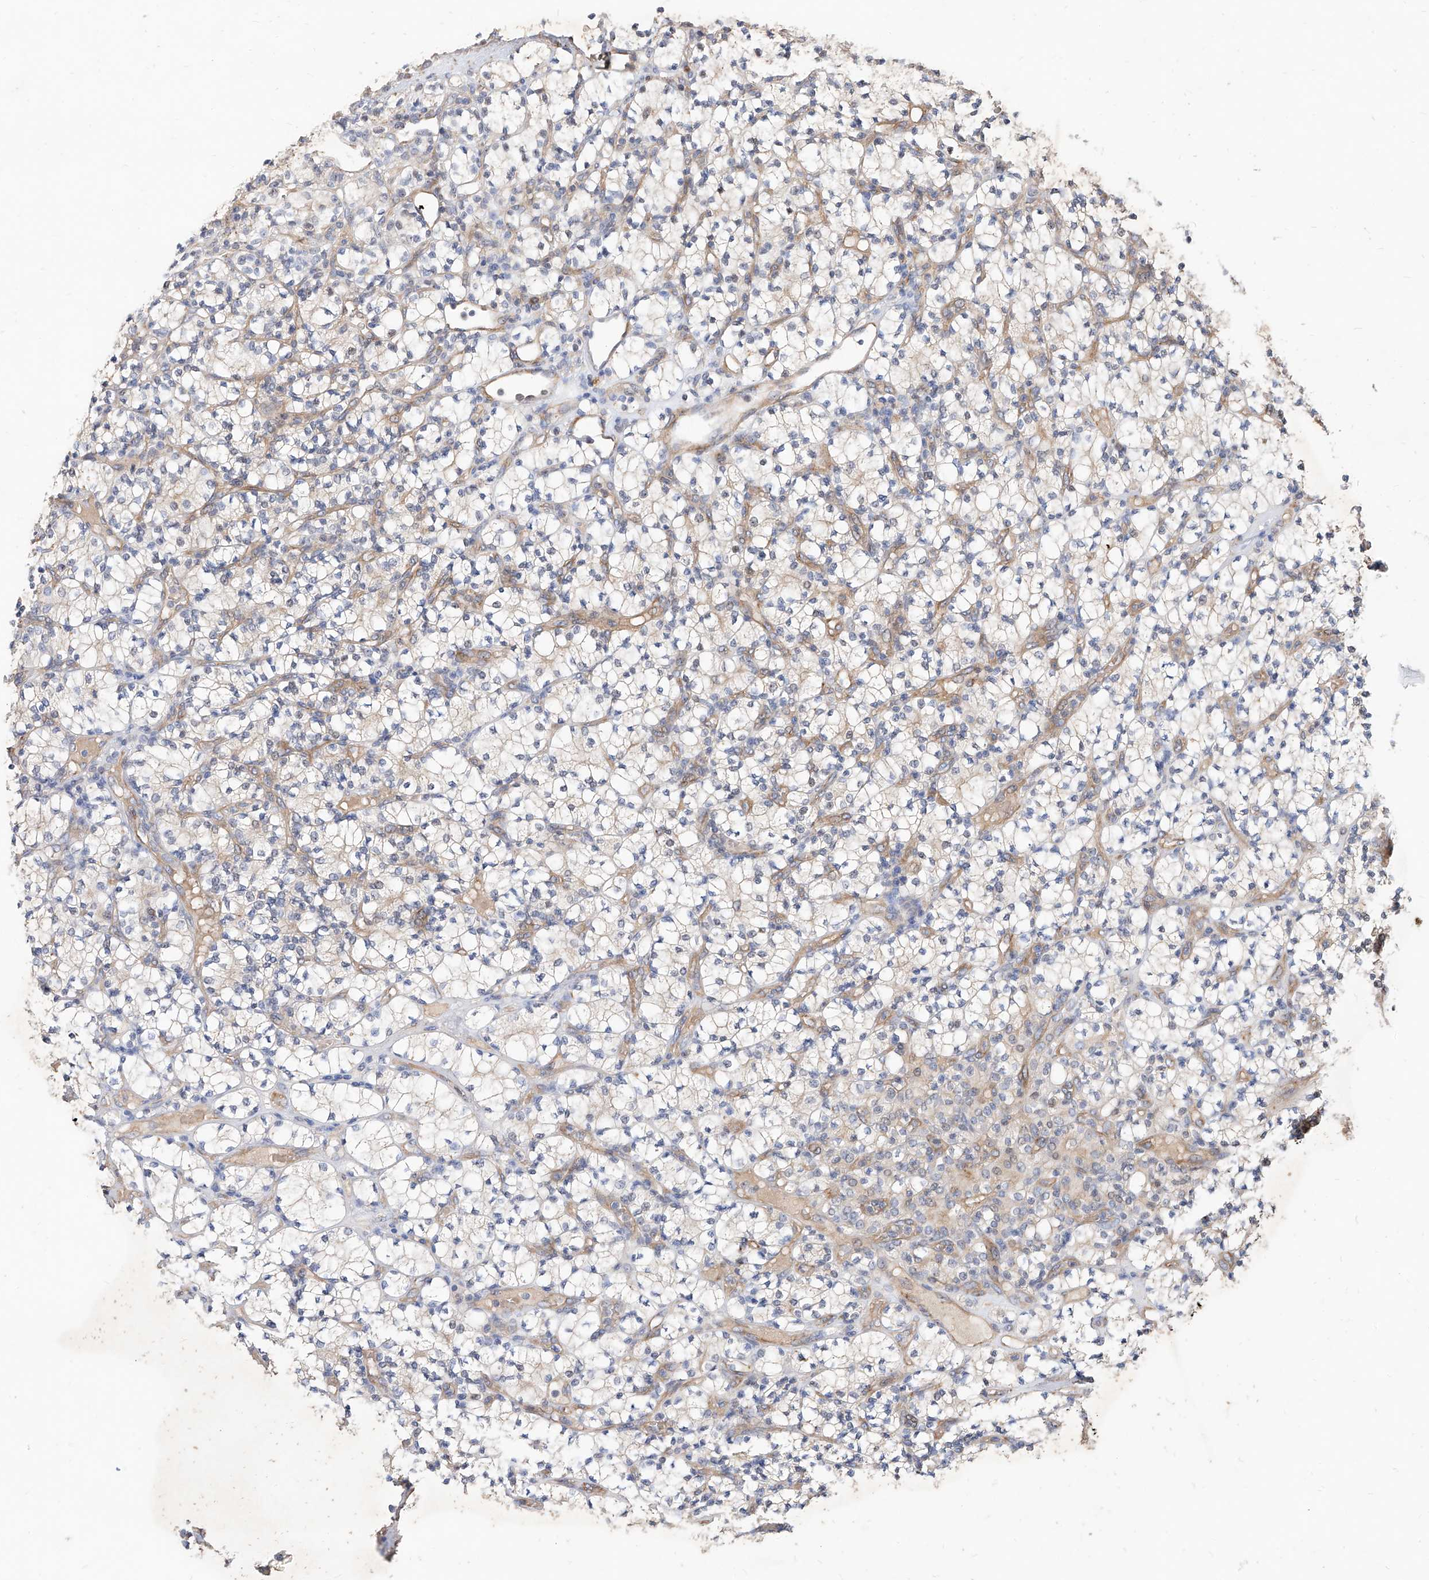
{"staining": {"intensity": "negative", "quantity": "none", "location": "none"}, "tissue": "renal cancer", "cell_type": "Tumor cells", "image_type": "cancer", "snomed": [{"axis": "morphology", "description": "Adenocarcinoma, NOS"}, {"axis": "topography", "description": "Kidney"}], "caption": "The photomicrograph reveals no significant expression in tumor cells of adenocarcinoma (renal). The staining was performed using DAB to visualize the protein expression in brown, while the nuclei were stained in blue with hematoxylin (Magnification: 20x).", "gene": "DIRAS3", "patient": {"sex": "male", "age": 77}}